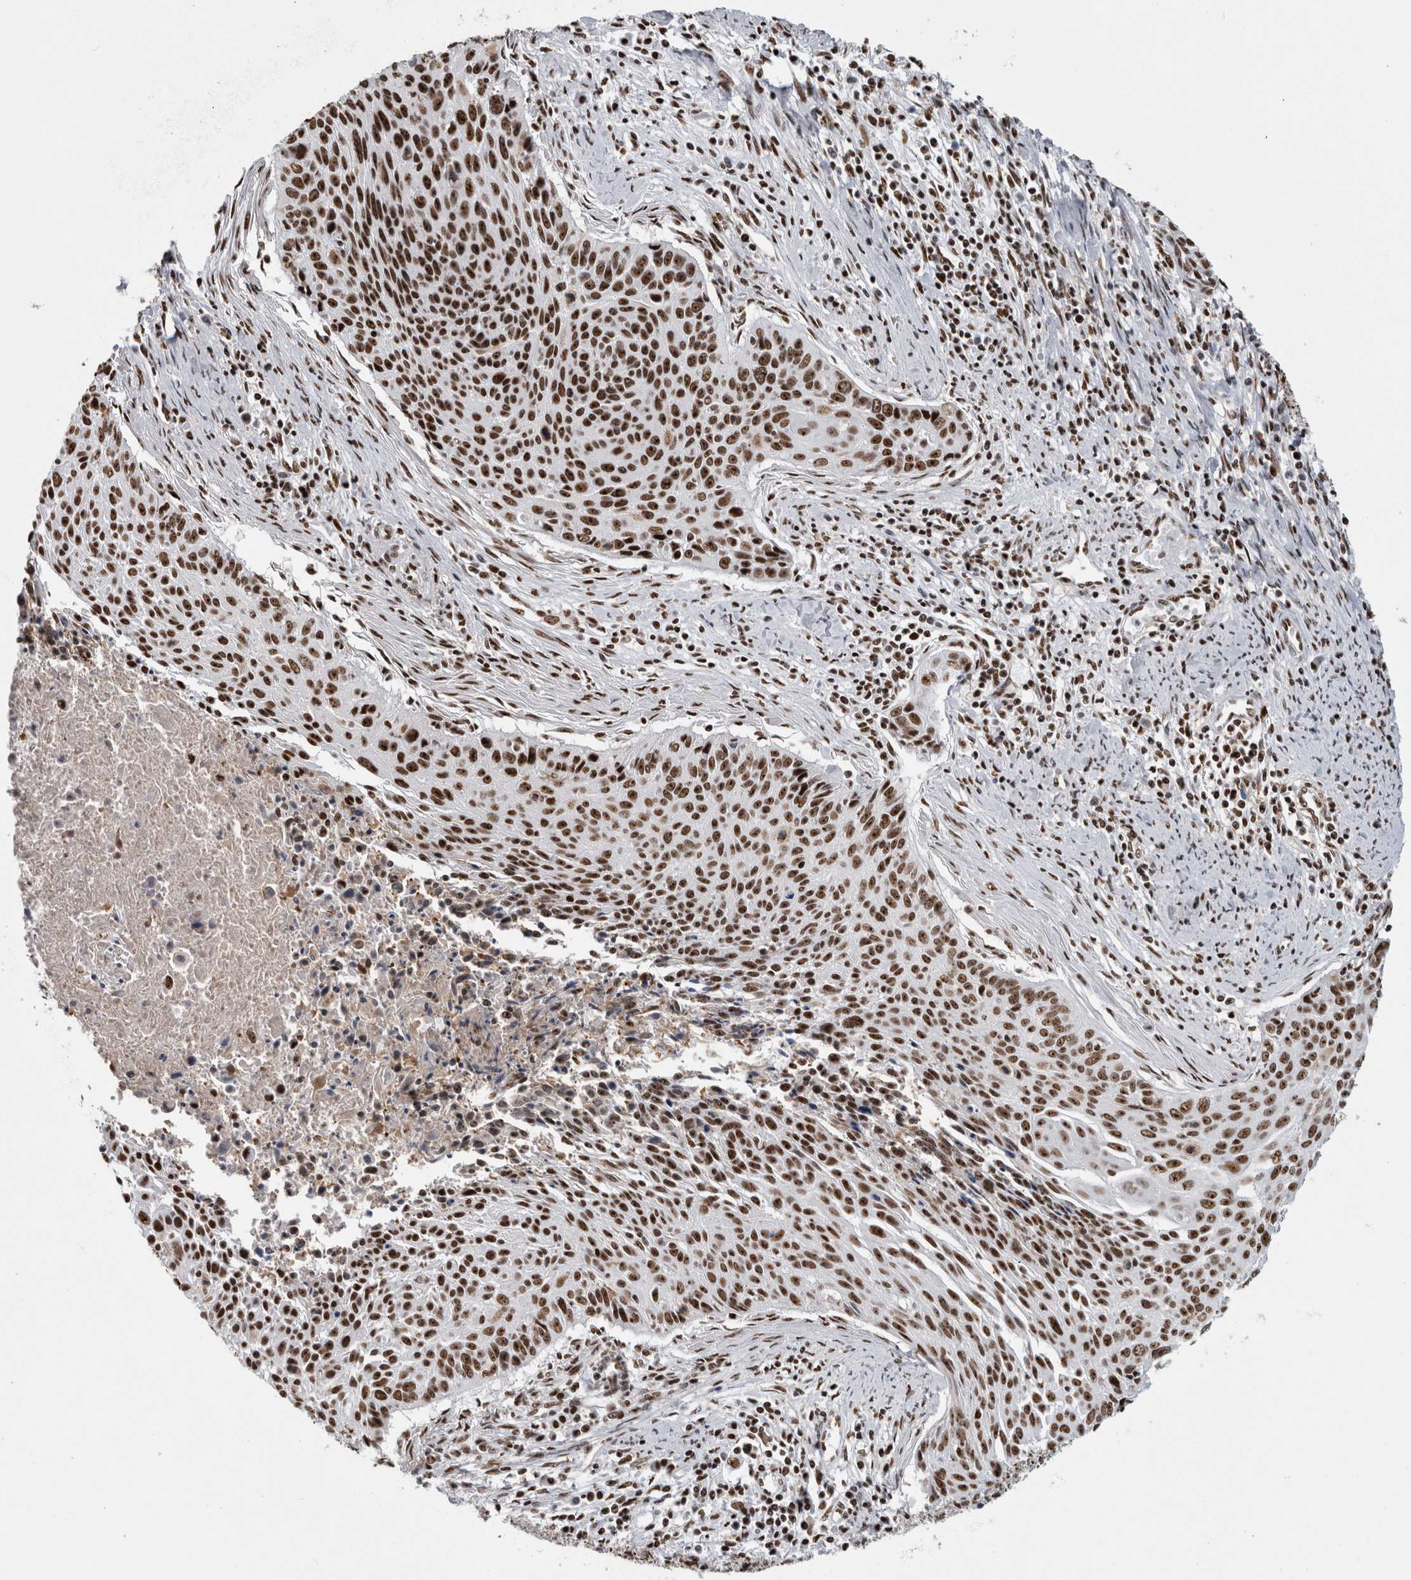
{"staining": {"intensity": "strong", "quantity": ">75%", "location": "nuclear"}, "tissue": "cervical cancer", "cell_type": "Tumor cells", "image_type": "cancer", "snomed": [{"axis": "morphology", "description": "Squamous cell carcinoma, NOS"}, {"axis": "topography", "description": "Cervix"}], "caption": "Protein staining of cervical cancer (squamous cell carcinoma) tissue demonstrates strong nuclear positivity in about >75% of tumor cells.", "gene": "NCL", "patient": {"sex": "female", "age": 55}}